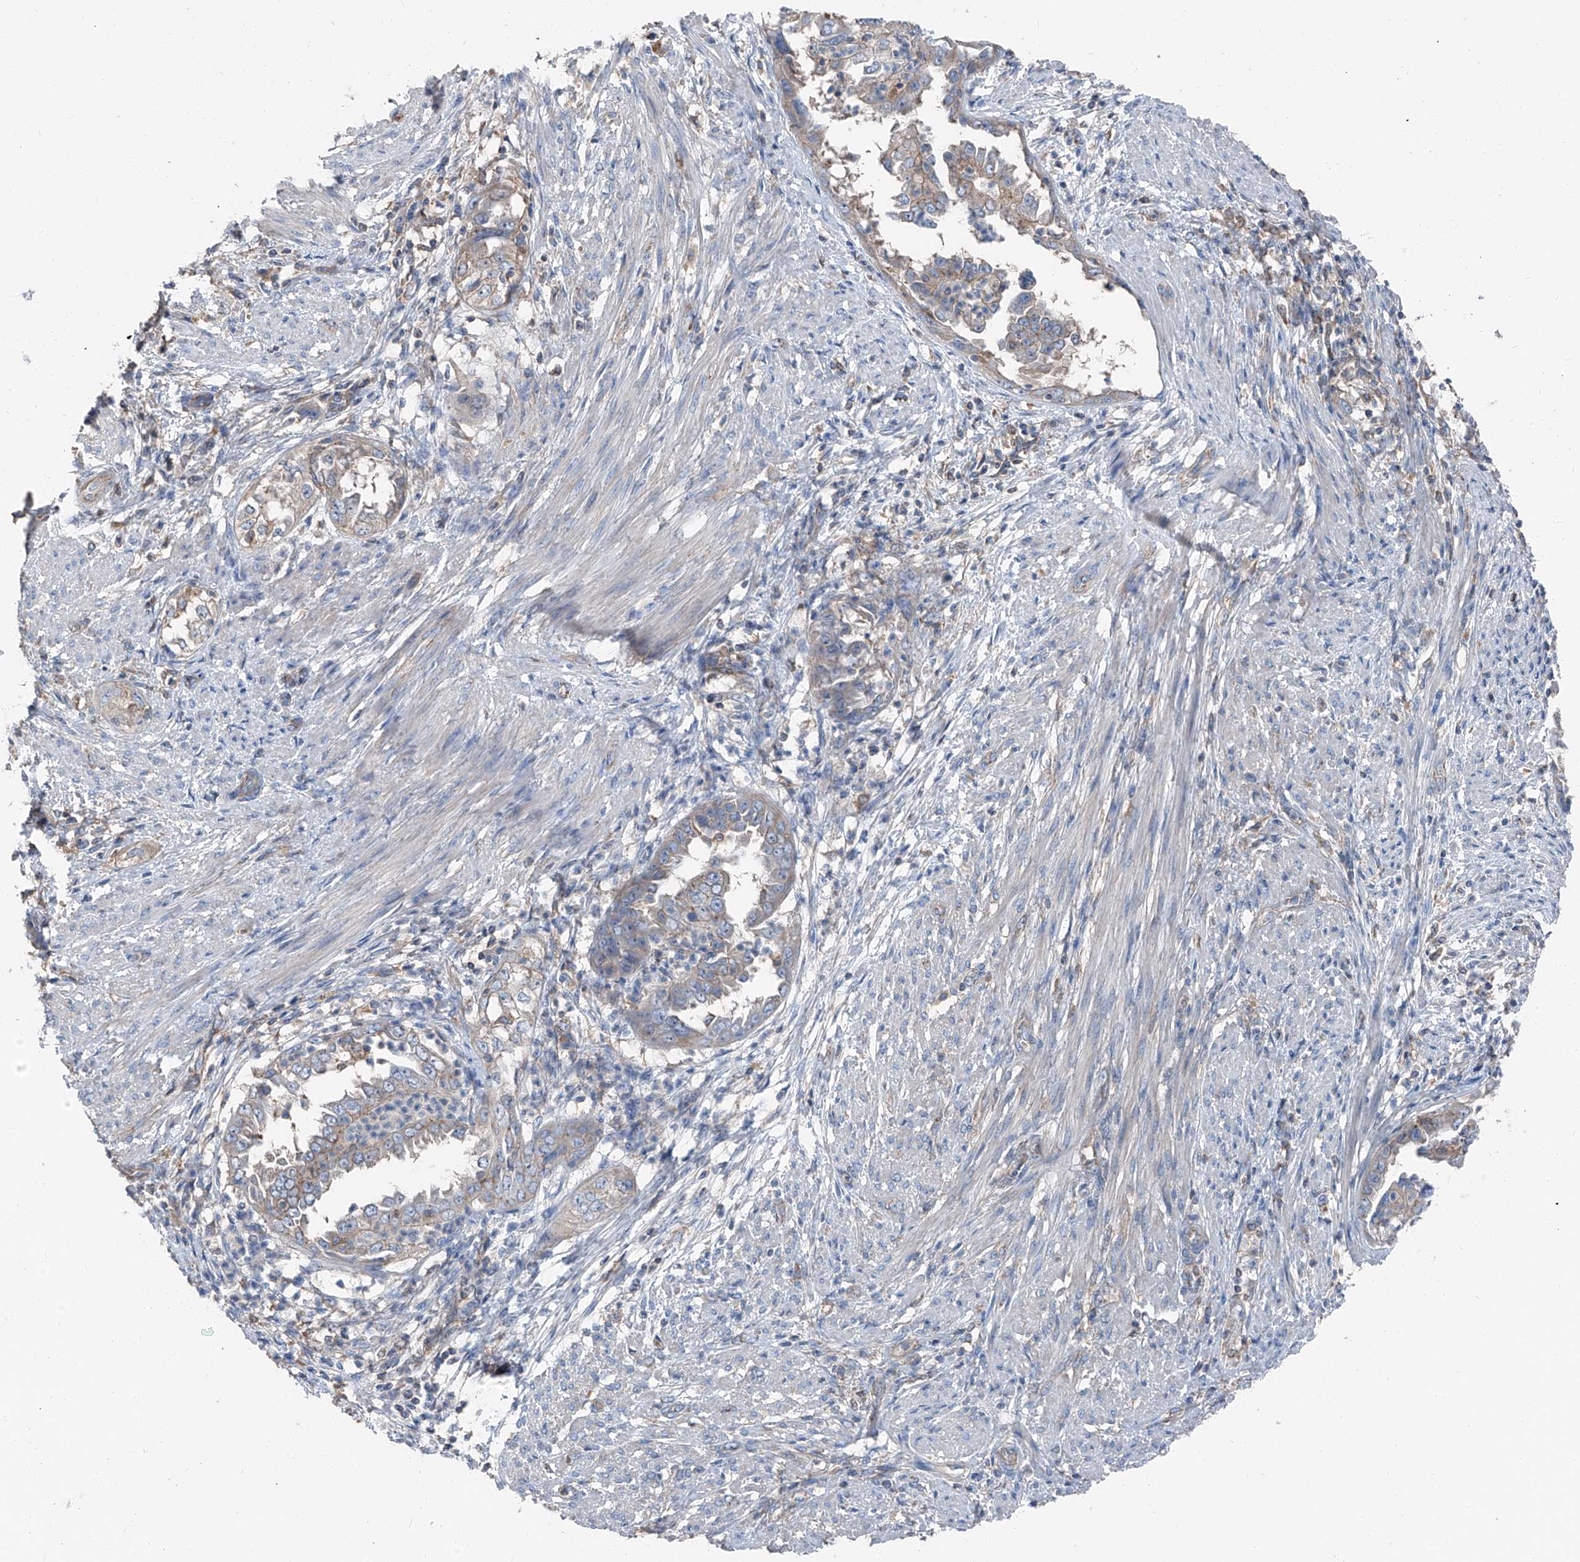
{"staining": {"intensity": "moderate", "quantity": ">75%", "location": "cytoplasmic/membranous"}, "tissue": "endometrial cancer", "cell_type": "Tumor cells", "image_type": "cancer", "snomed": [{"axis": "morphology", "description": "Adenocarcinoma, NOS"}, {"axis": "topography", "description": "Endometrium"}], "caption": "A photomicrograph of human endometrial cancer (adenocarcinoma) stained for a protein shows moderate cytoplasmic/membranous brown staining in tumor cells.", "gene": "GPR142", "patient": {"sex": "female", "age": 85}}